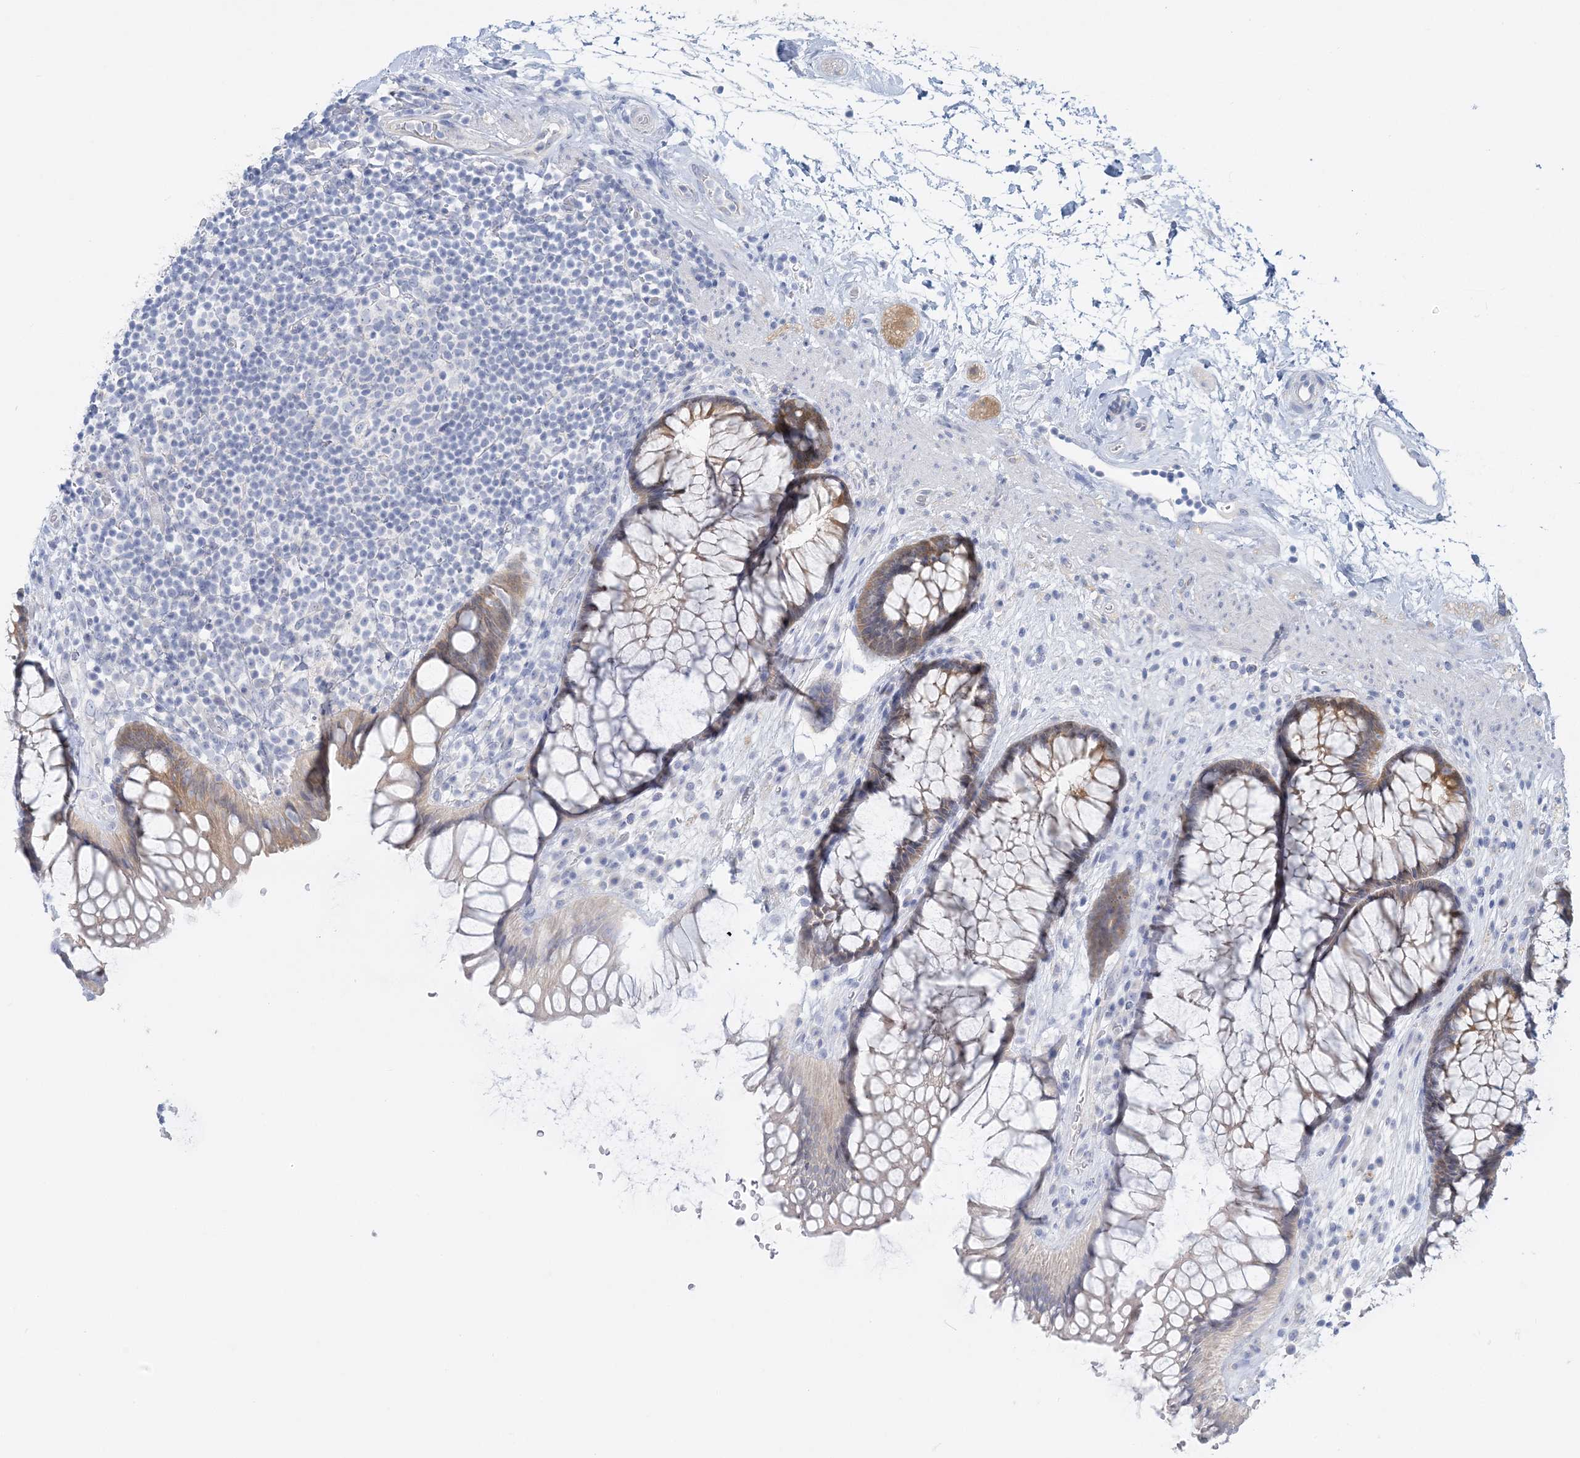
{"staining": {"intensity": "moderate", "quantity": ">75%", "location": "cytoplasmic/membranous"}, "tissue": "rectum", "cell_type": "Glandular cells", "image_type": "normal", "snomed": [{"axis": "morphology", "description": "Normal tissue, NOS"}, {"axis": "topography", "description": "Rectum"}], "caption": "Unremarkable rectum was stained to show a protein in brown. There is medium levels of moderate cytoplasmic/membranous expression in about >75% of glandular cells.", "gene": "ENSG00000288637", "patient": {"sex": "male", "age": 51}}